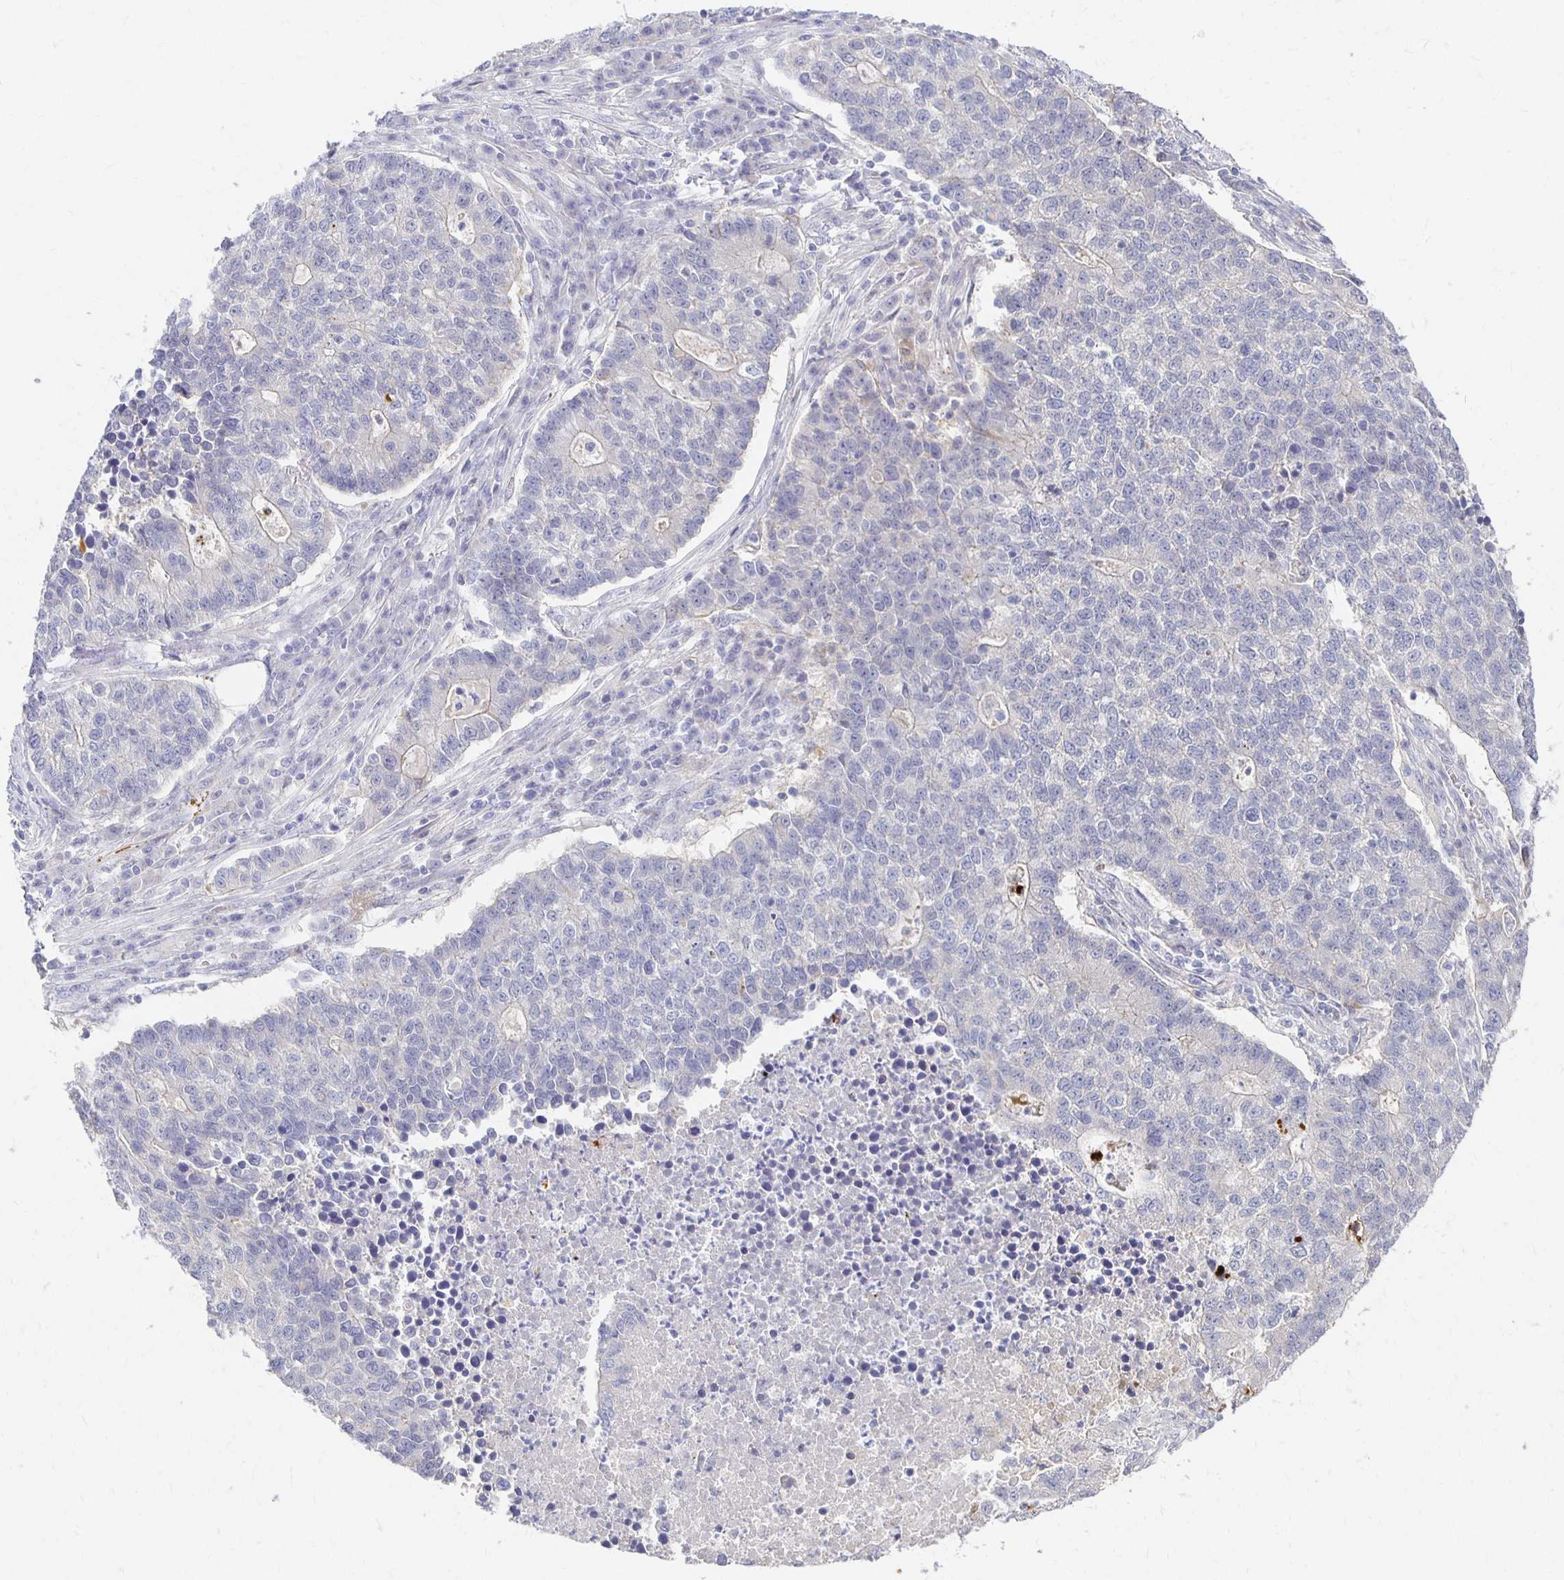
{"staining": {"intensity": "negative", "quantity": "none", "location": "none"}, "tissue": "lung cancer", "cell_type": "Tumor cells", "image_type": "cancer", "snomed": [{"axis": "morphology", "description": "Adenocarcinoma, NOS"}, {"axis": "topography", "description": "Lung"}], "caption": "This is an immunohistochemistry micrograph of lung cancer. There is no positivity in tumor cells.", "gene": "FKRP", "patient": {"sex": "male", "age": 57}}